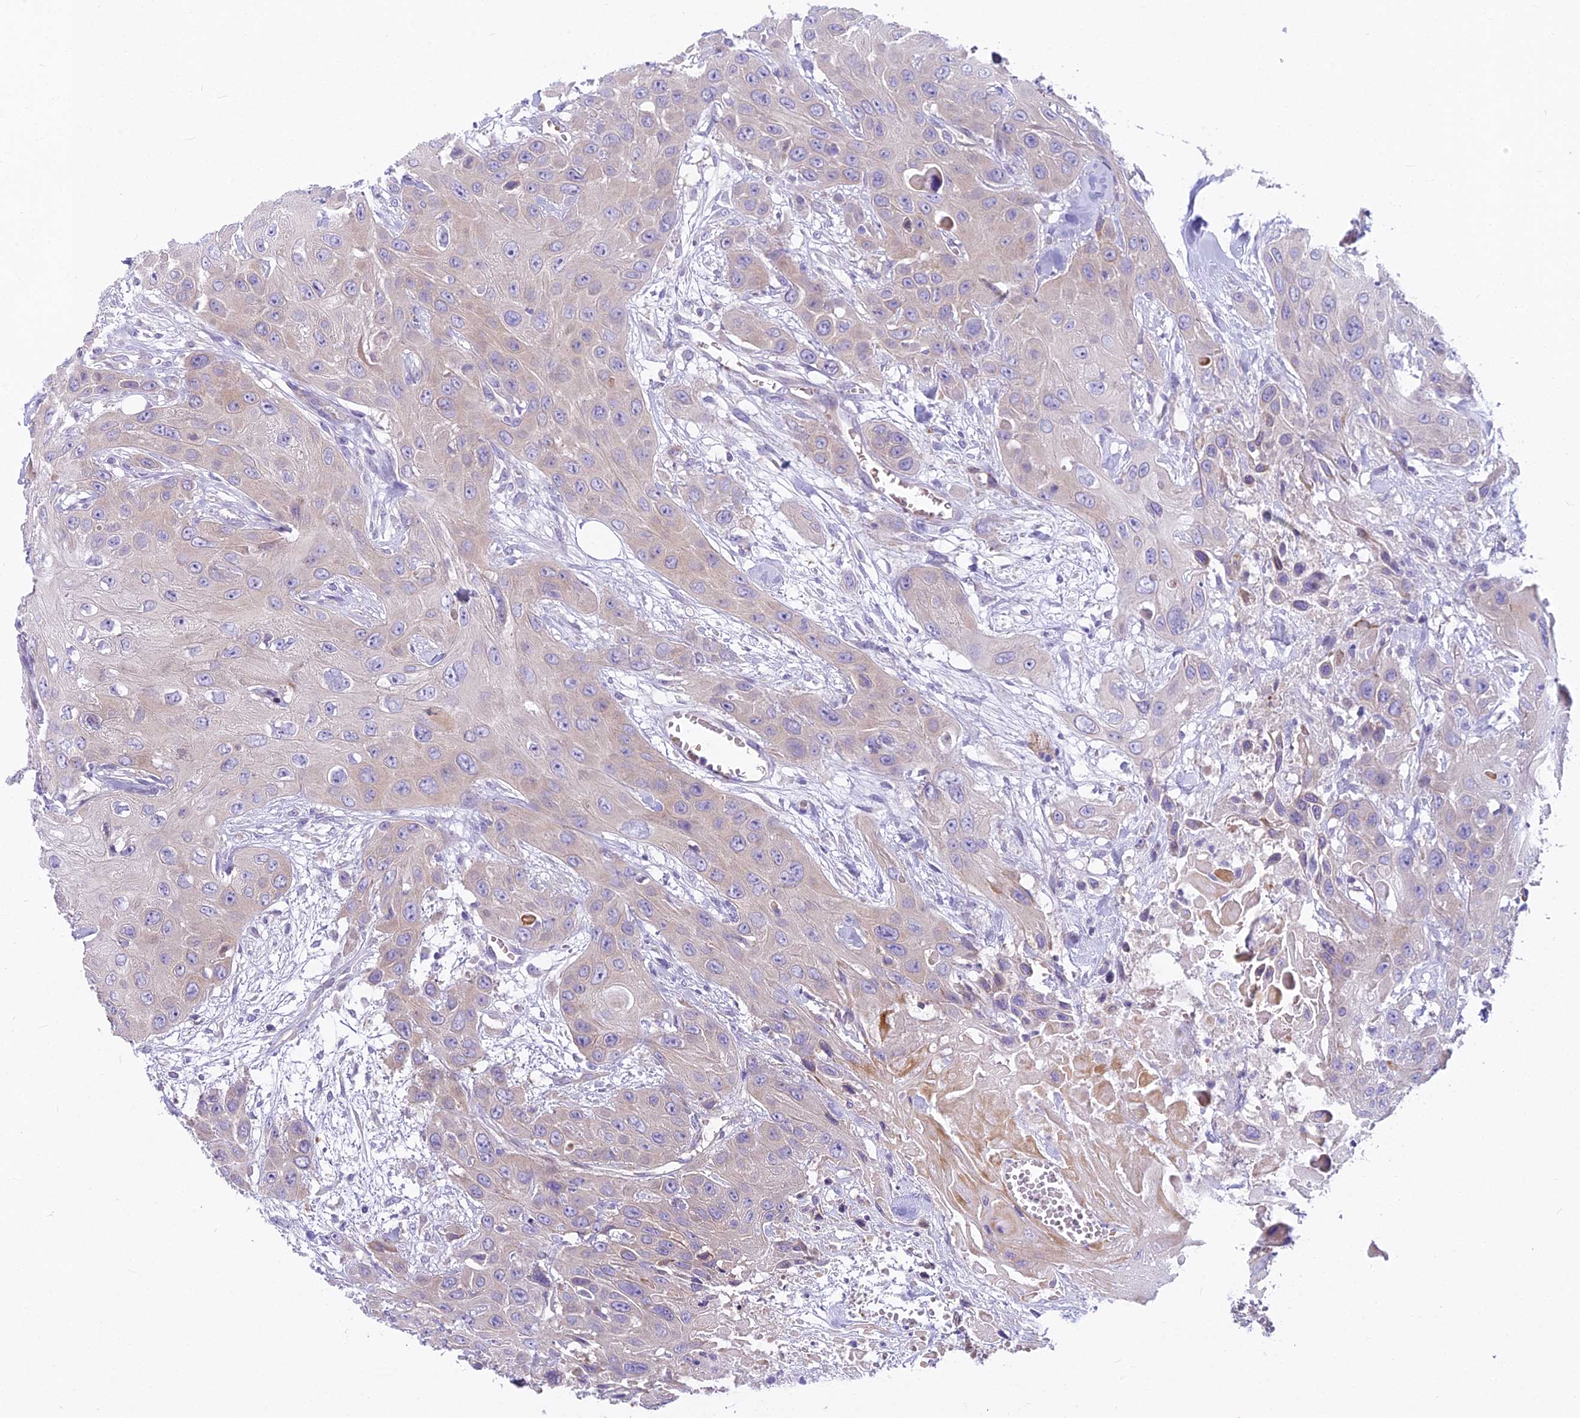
{"staining": {"intensity": "negative", "quantity": "none", "location": "none"}, "tissue": "head and neck cancer", "cell_type": "Tumor cells", "image_type": "cancer", "snomed": [{"axis": "morphology", "description": "Squamous cell carcinoma, NOS"}, {"axis": "topography", "description": "Head-Neck"}], "caption": "The IHC image has no significant staining in tumor cells of head and neck squamous cell carcinoma tissue.", "gene": "PCDHB14", "patient": {"sex": "male", "age": 81}}